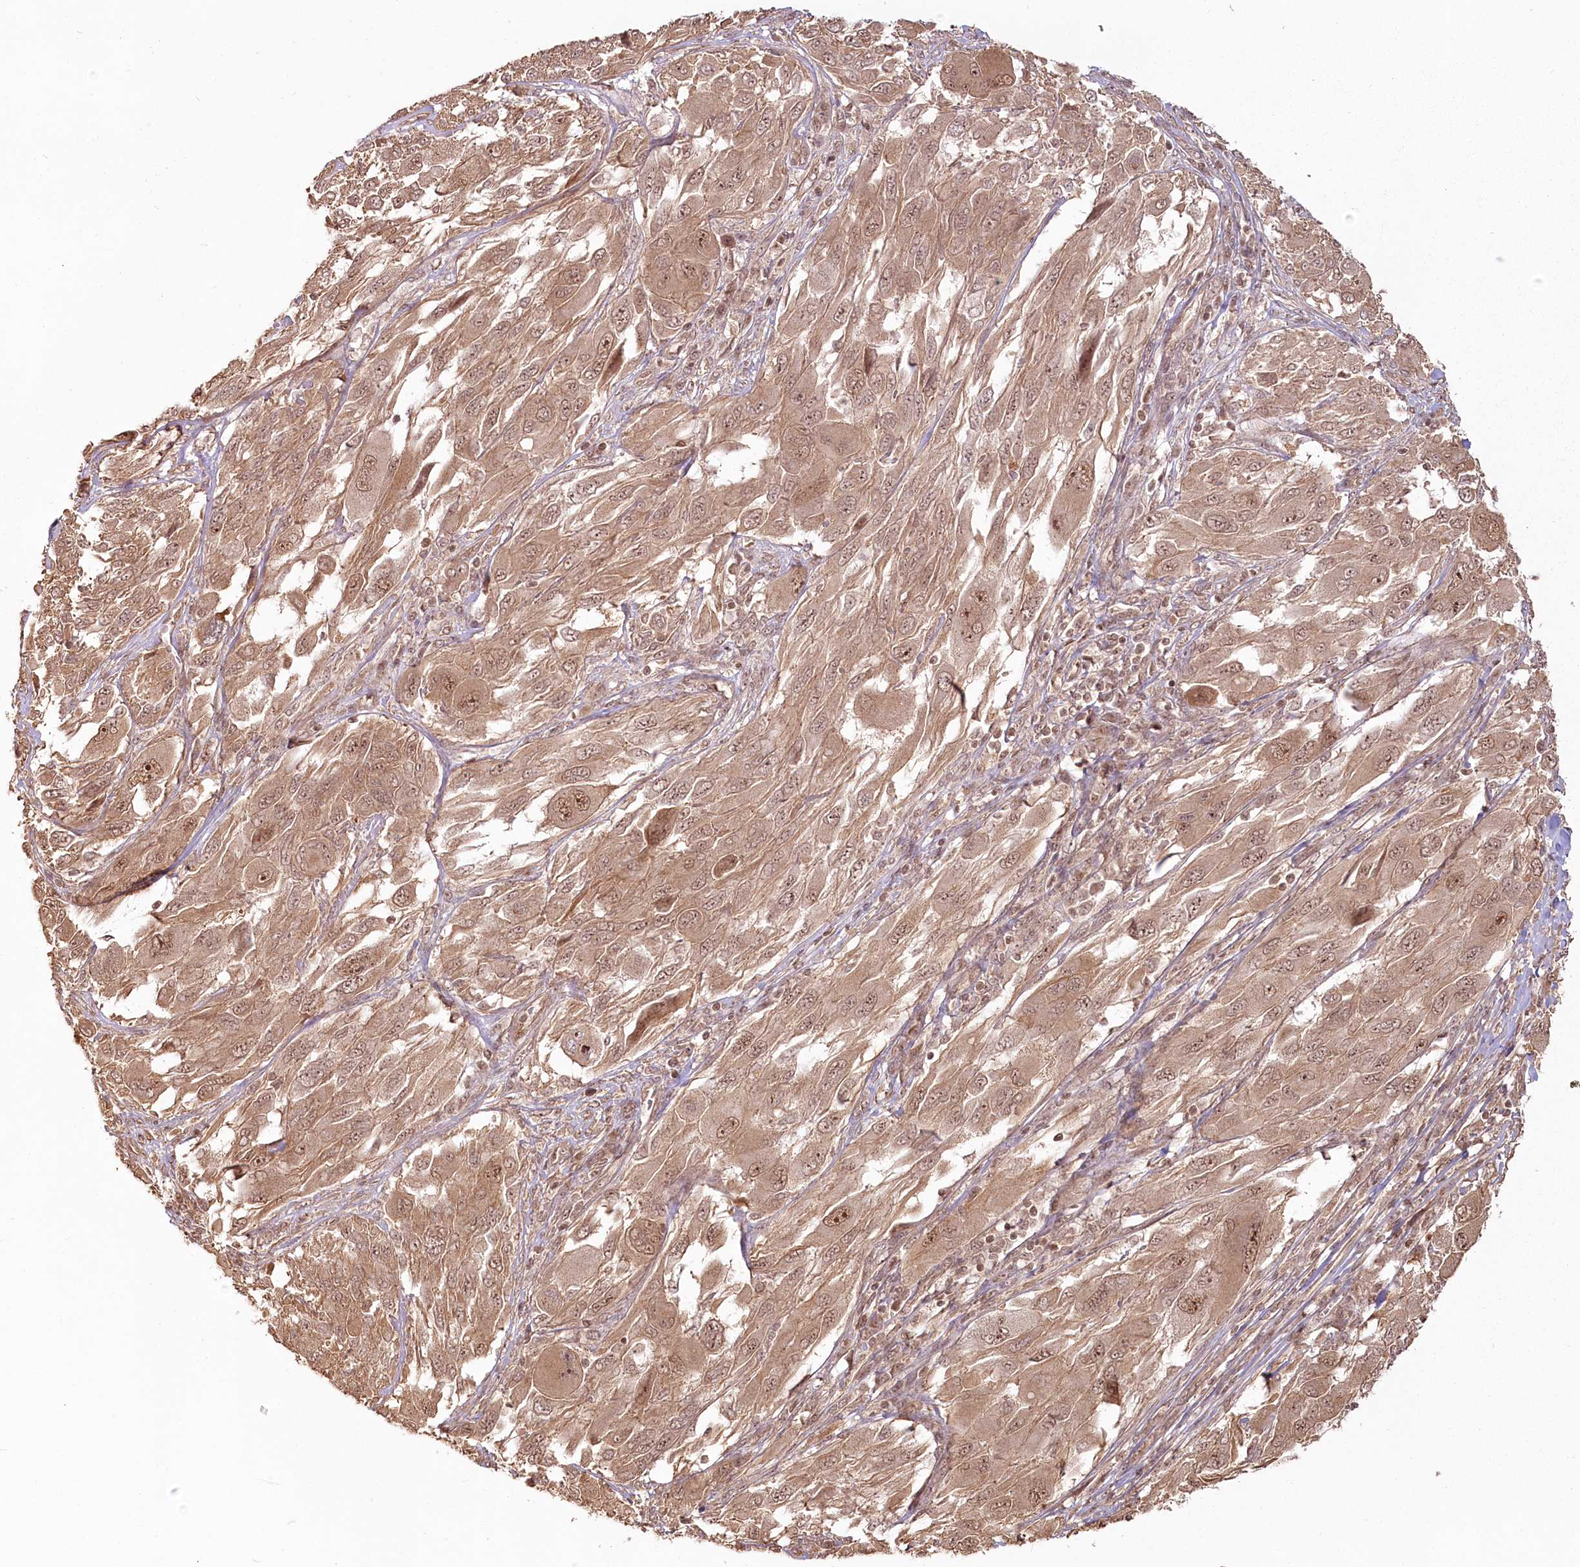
{"staining": {"intensity": "moderate", "quantity": ">75%", "location": "cytoplasmic/membranous,nuclear"}, "tissue": "melanoma", "cell_type": "Tumor cells", "image_type": "cancer", "snomed": [{"axis": "morphology", "description": "Malignant melanoma, NOS"}, {"axis": "topography", "description": "Skin"}], "caption": "A high-resolution image shows immunohistochemistry staining of malignant melanoma, which shows moderate cytoplasmic/membranous and nuclear expression in about >75% of tumor cells.", "gene": "R3HDM2", "patient": {"sex": "female", "age": 91}}